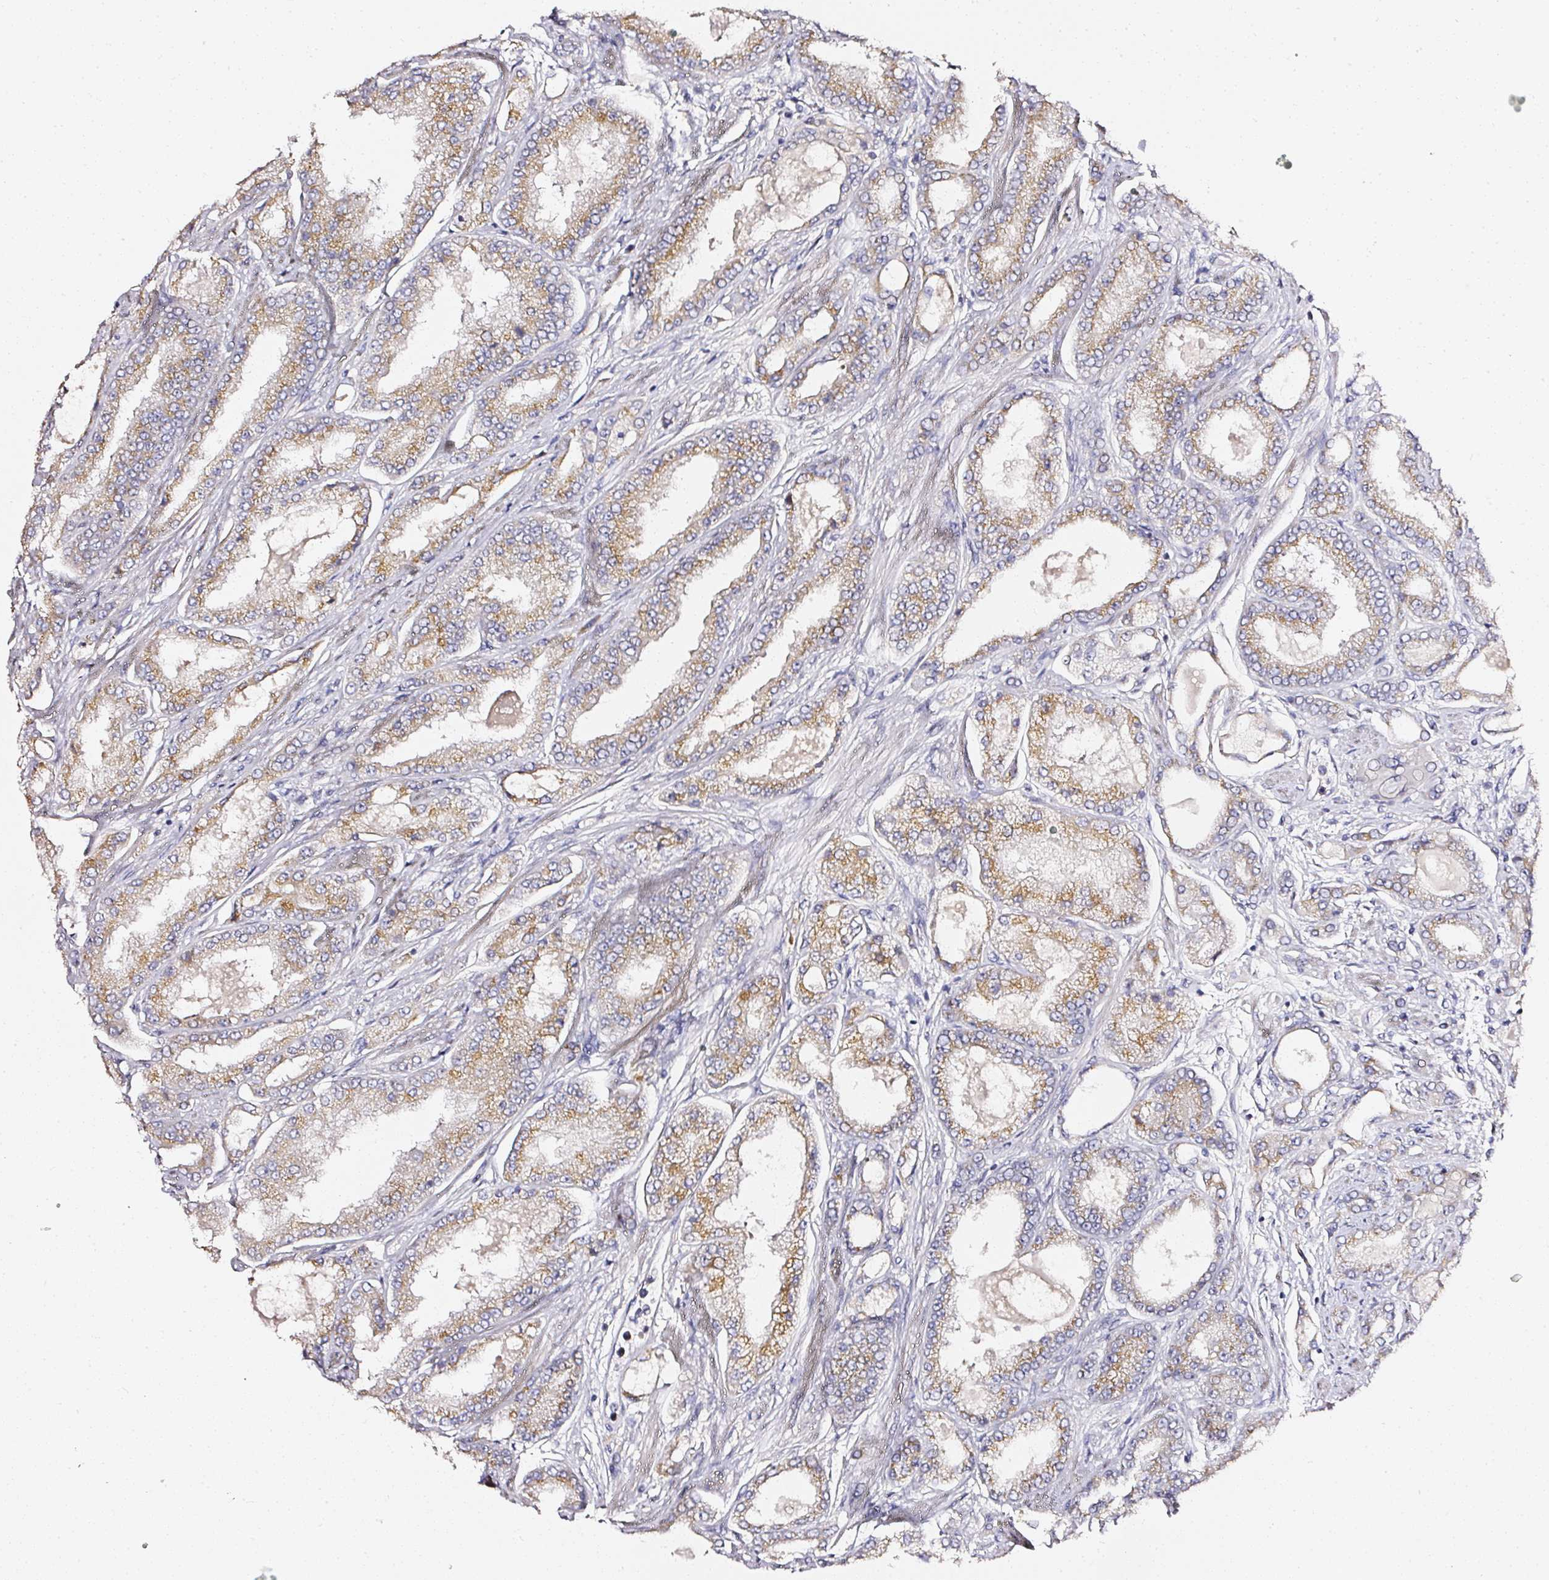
{"staining": {"intensity": "moderate", "quantity": ">75%", "location": "cytoplasmic/membranous"}, "tissue": "prostate cancer", "cell_type": "Tumor cells", "image_type": "cancer", "snomed": [{"axis": "morphology", "description": "Adenocarcinoma, High grade"}, {"axis": "topography", "description": "Prostate"}], "caption": "Adenocarcinoma (high-grade) (prostate) was stained to show a protein in brown. There is medium levels of moderate cytoplasmic/membranous staining in about >75% of tumor cells. (brown staining indicates protein expression, while blue staining denotes nuclei).", "gene": "NTRK1", "patient": {"sex": "male", "age": 69}}